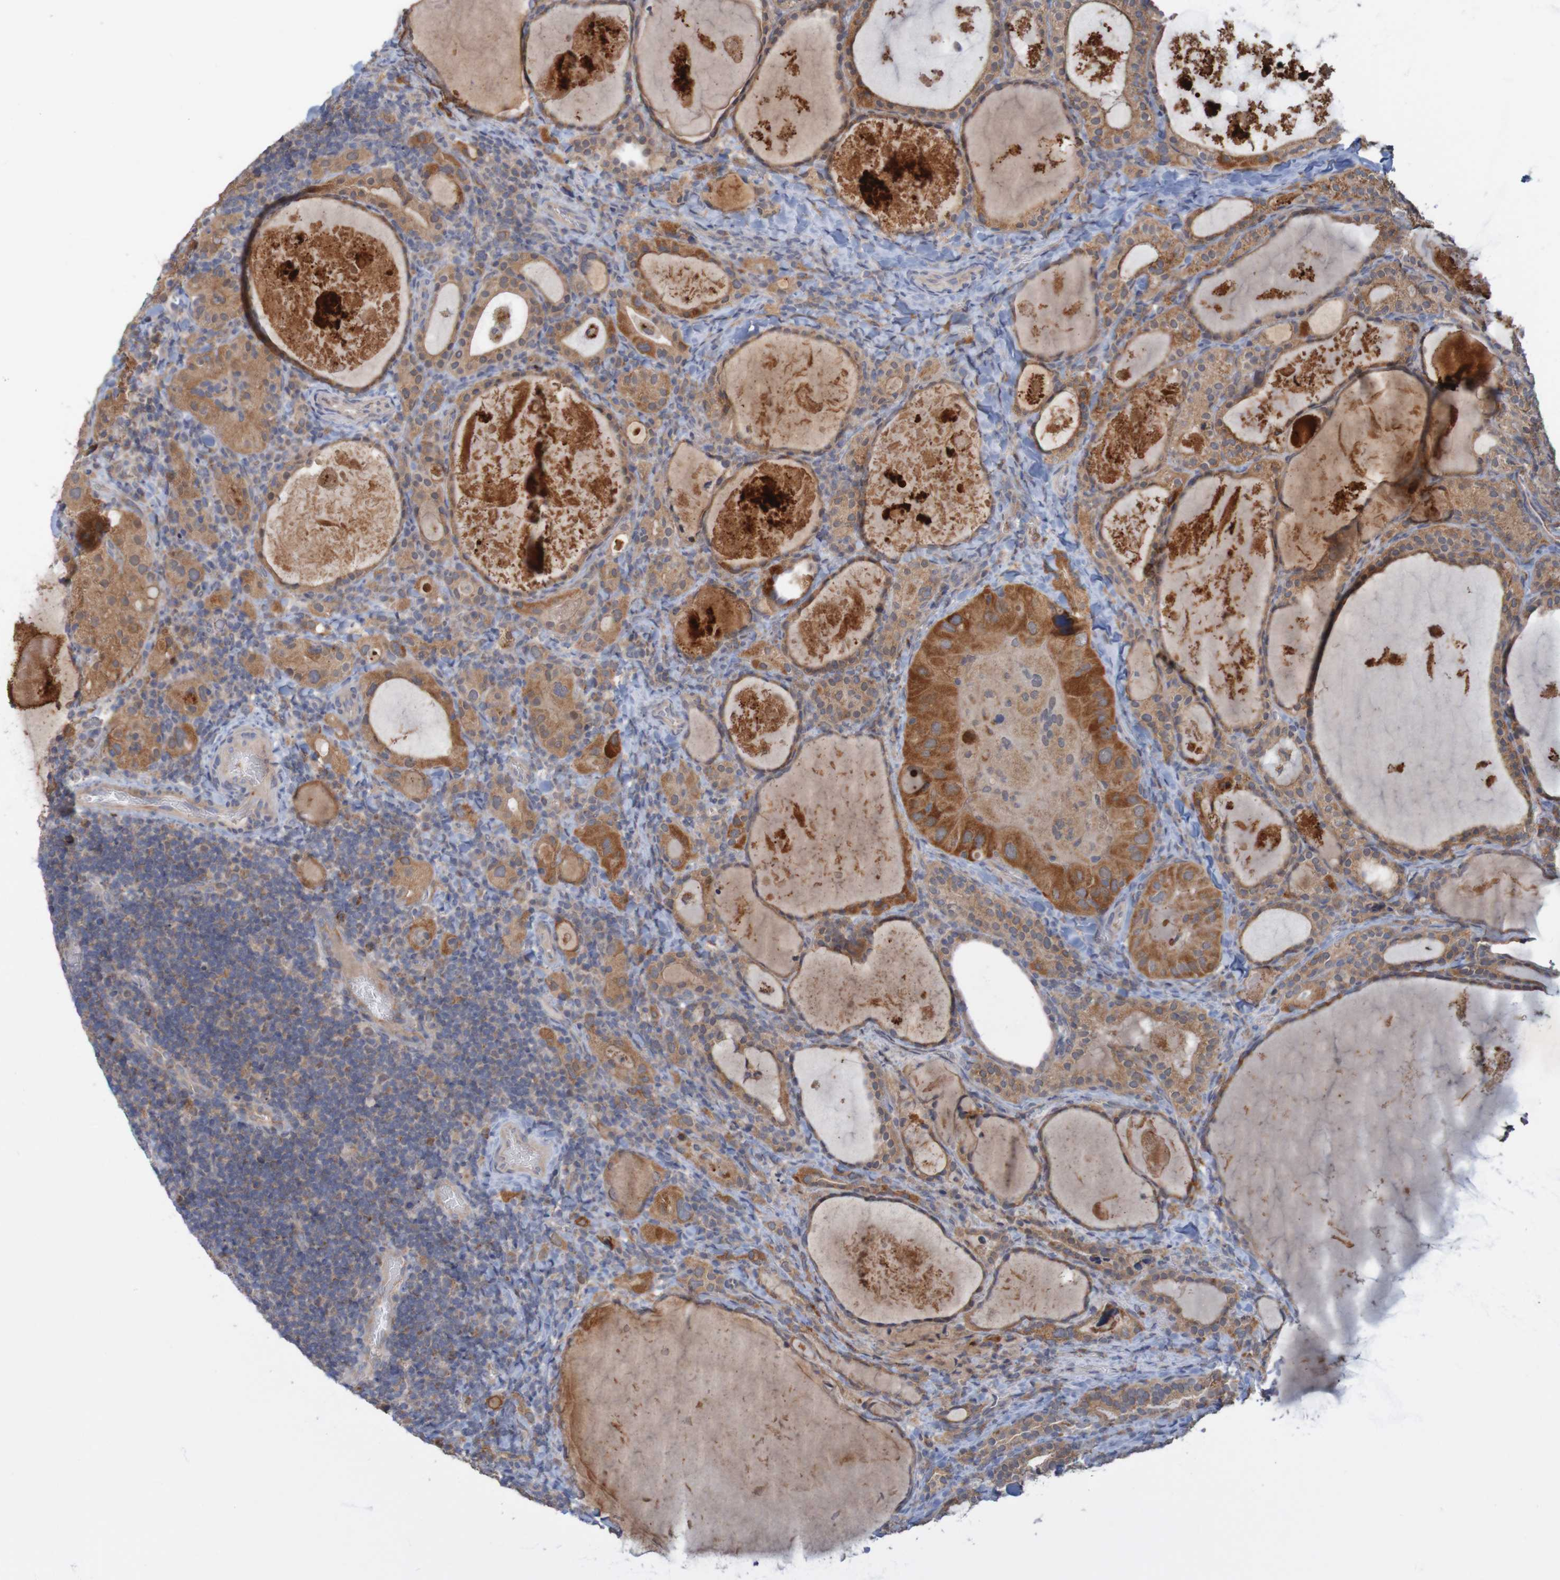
{"staining": {"intensity": "moderate", "quantity": ">75%", "location": "cytoplasmic/membranous"}, "tissue": "thyroid cancer", "cell_type": "Tumor cells", "image_type": "cancer", "snomed": [{"axis": "morphology", "description": "Papillary adenocarcinoma, NOS"}, {"axis": "topography", "description": "Thyroid gland"}], "caption": "Moderate cytoplasmic/membranous staining is identified in approximately >75% of tumor cells in thyroid cancer (papillary adenocarcinoma).", "gene": "NAV2", "patient": {"sex": "female", "age": 42}}